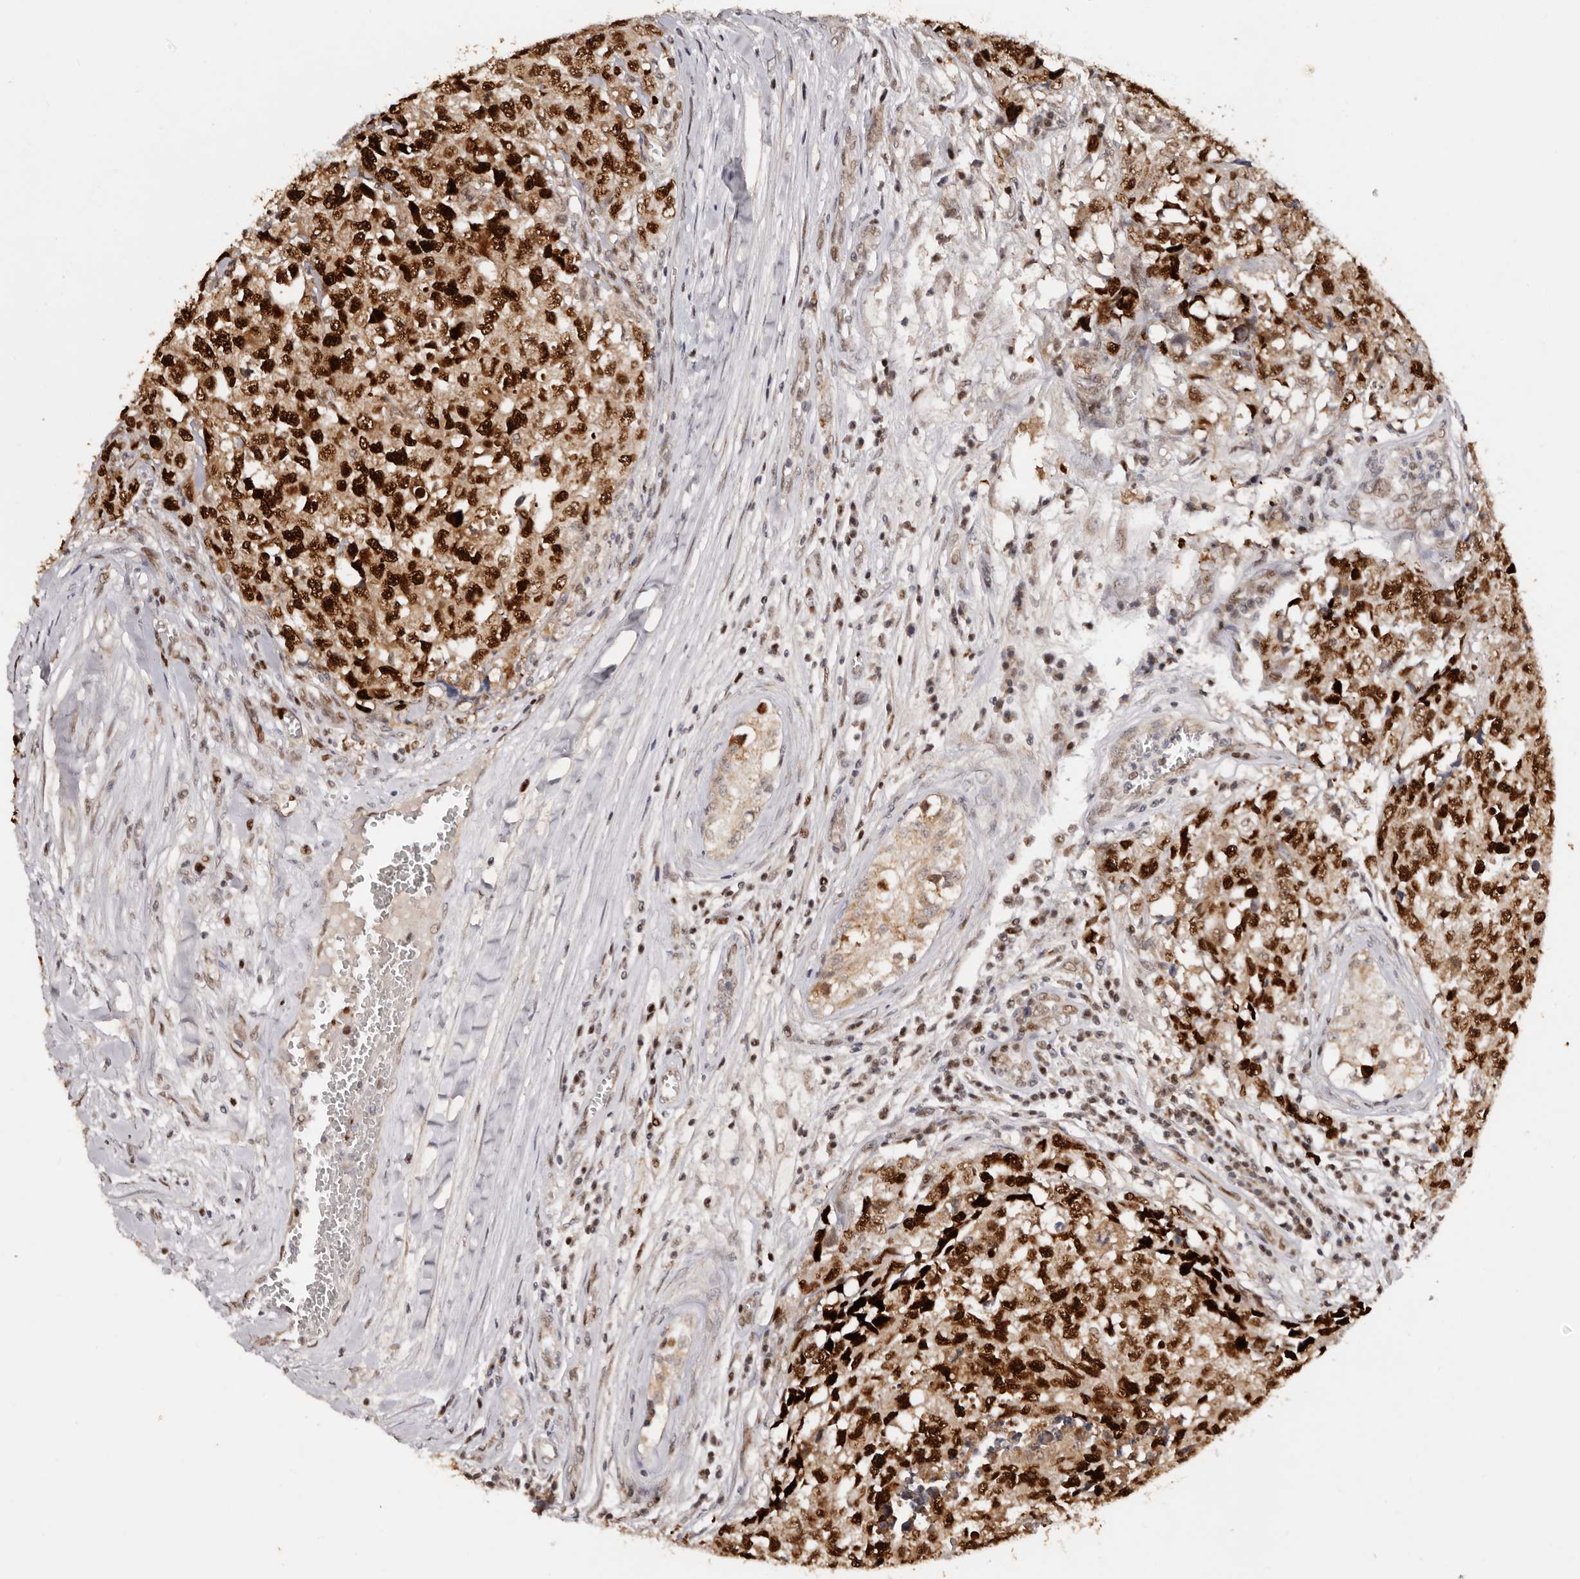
{"staining": {"intensity": "strong", "quantity": ">75%", "location": "nuclear"}, "tissue": "testis cancer", "cell_type": "Tumor cells", "image_type": "cancer", "snomed": [{"axis": "morphology", "description": "Carcinoma, Embryonal, NOS"}, {"axis": "topography", "description": "Testis"}], "caption": "About >75% of tumor cells in testis embryonal carcinoma demonstrate strong nuclear protein expression as visualized by brown immunohistochemical staining.", "gene": "KLF7", "patient": {"sex": "male", "age": 28}}